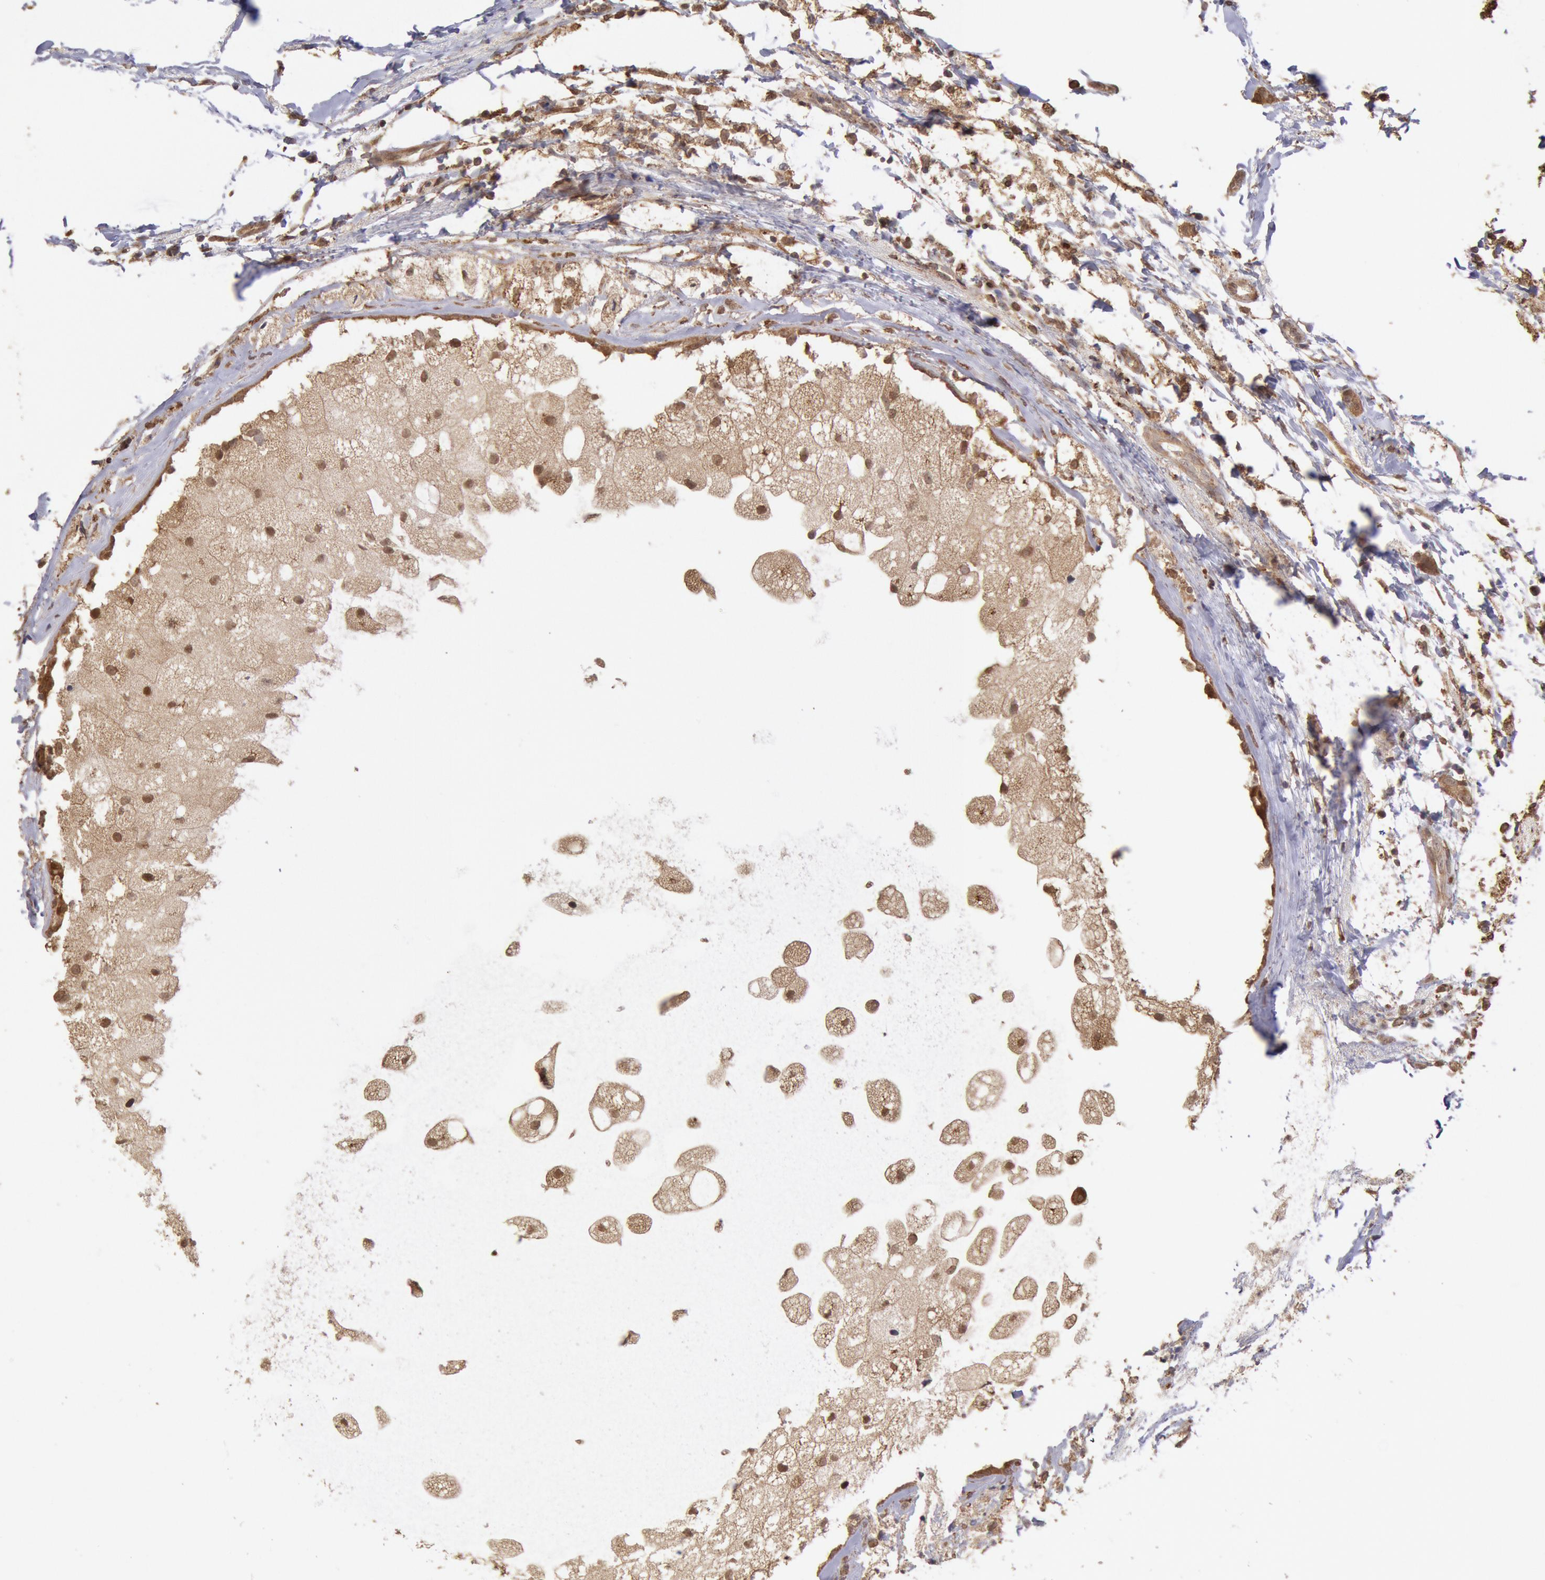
{"staining": {"intensity": "moderate", "quantity": ">75%", "location": "cytoplasmic/membranous,nuclear"}, "tissue": "breast cancer", "cell_type": "Tumor cells", "image_type": "cancer", "snomed": [{"axis": "morphology", "description": "Duct carcinoma"}, {"axis": "topography", "description": "Breast"}], "caption": "Immunohistochemical staining of breast cancer (infiltrating ductal carcinoma) exhibits moderate cytoplasmic/membranous and nuclear protein positivity in about >75% of tumor cells.", "gene": "COMT", "patient": {"sex": "female", "age": 54}}